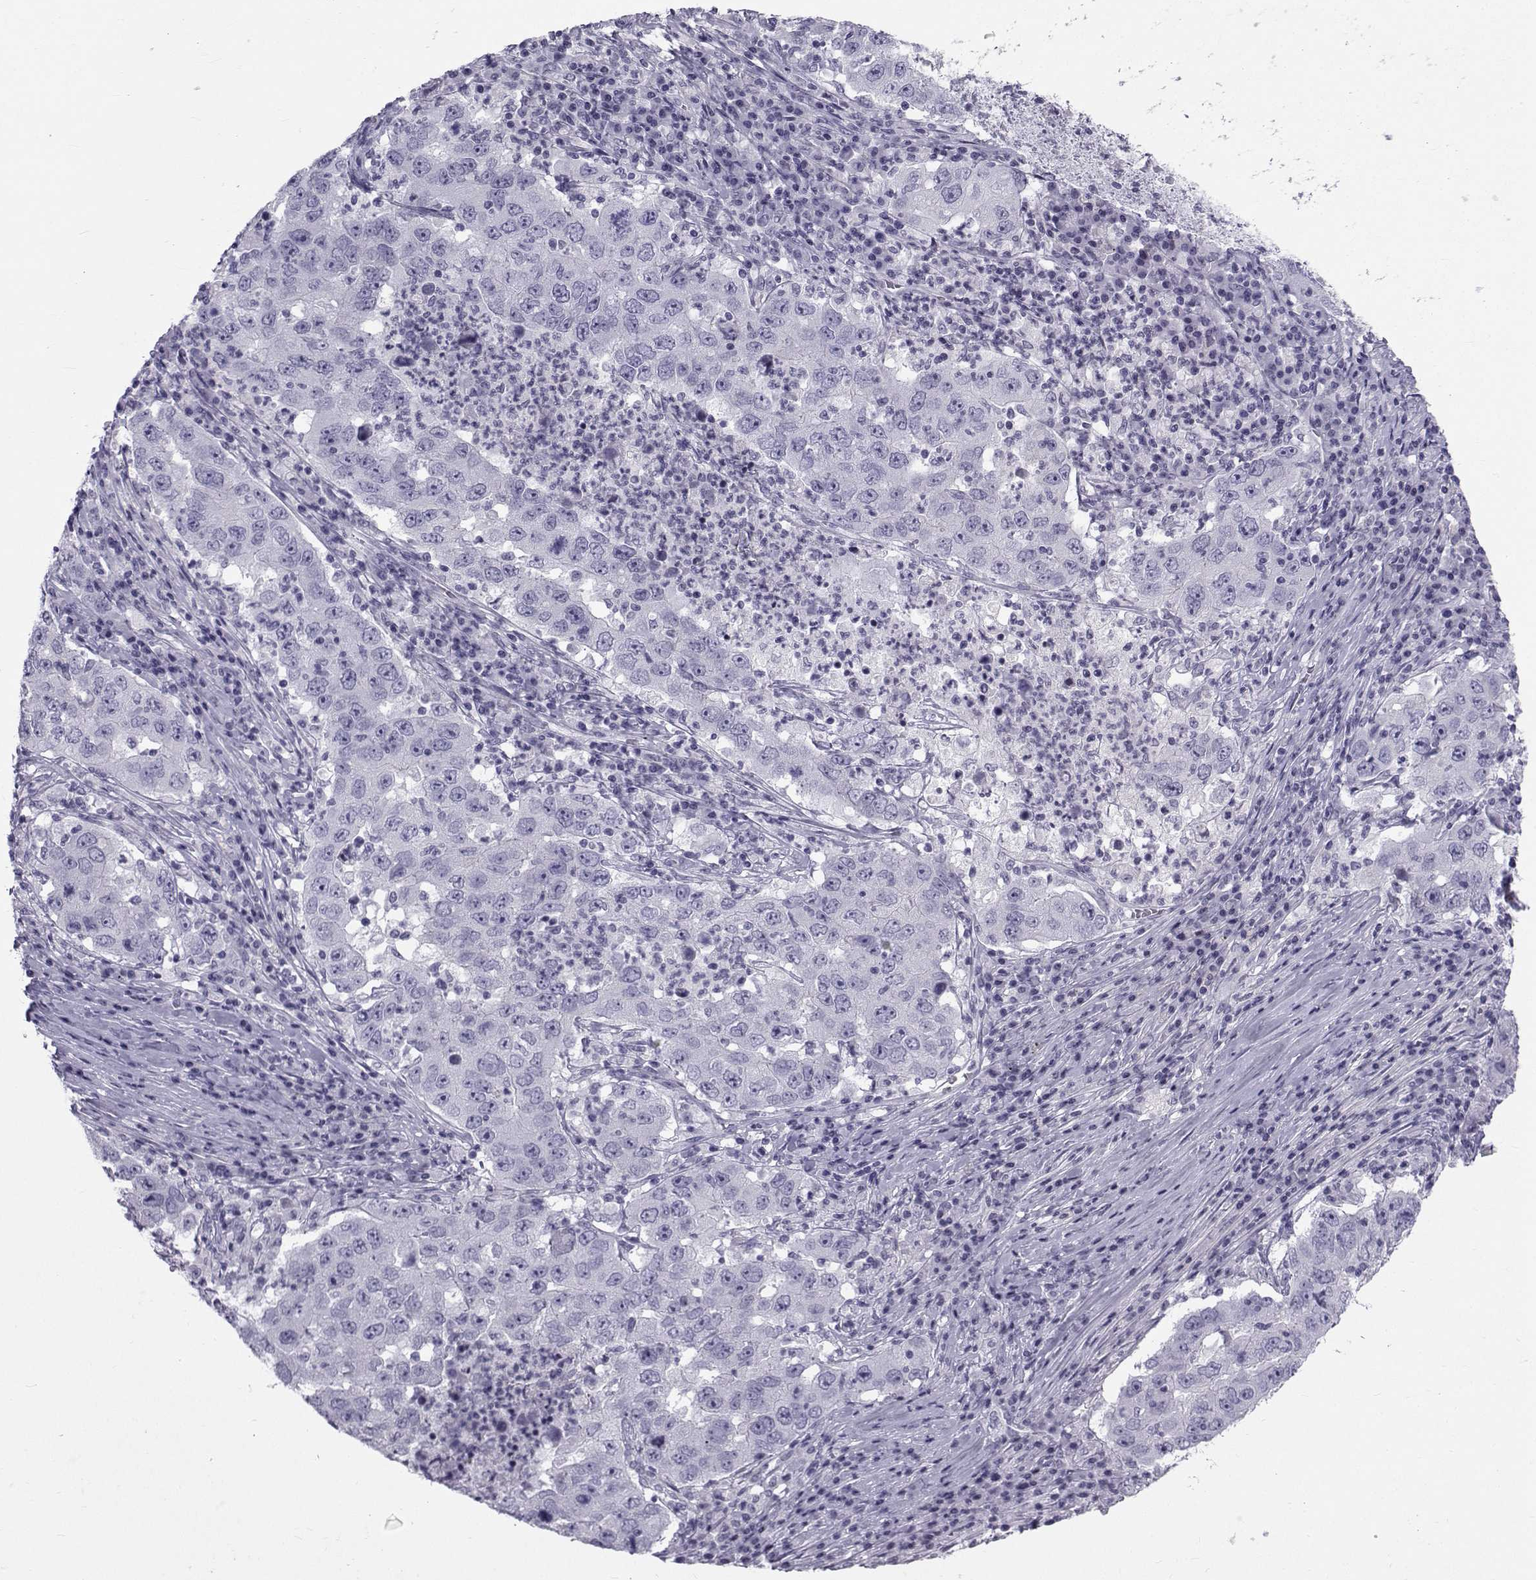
{"staining": {"intensity": "negative", "quantity": "none", "location": "none"}, "tissue": "lung cancer", "cell_type": "Tumor cells", "image_type": "cancer", "snomed": [{"axis": "morphology", "description": "Adenocarcinoma, NOS"}, {"axis": "topography", "description": "Lung"}], "caption": "Tumor cells are negative for protein expression in human lung adenocarcinoma.", "gene": "SPANXD", "patient": {"sex": "male", "age": 73}}